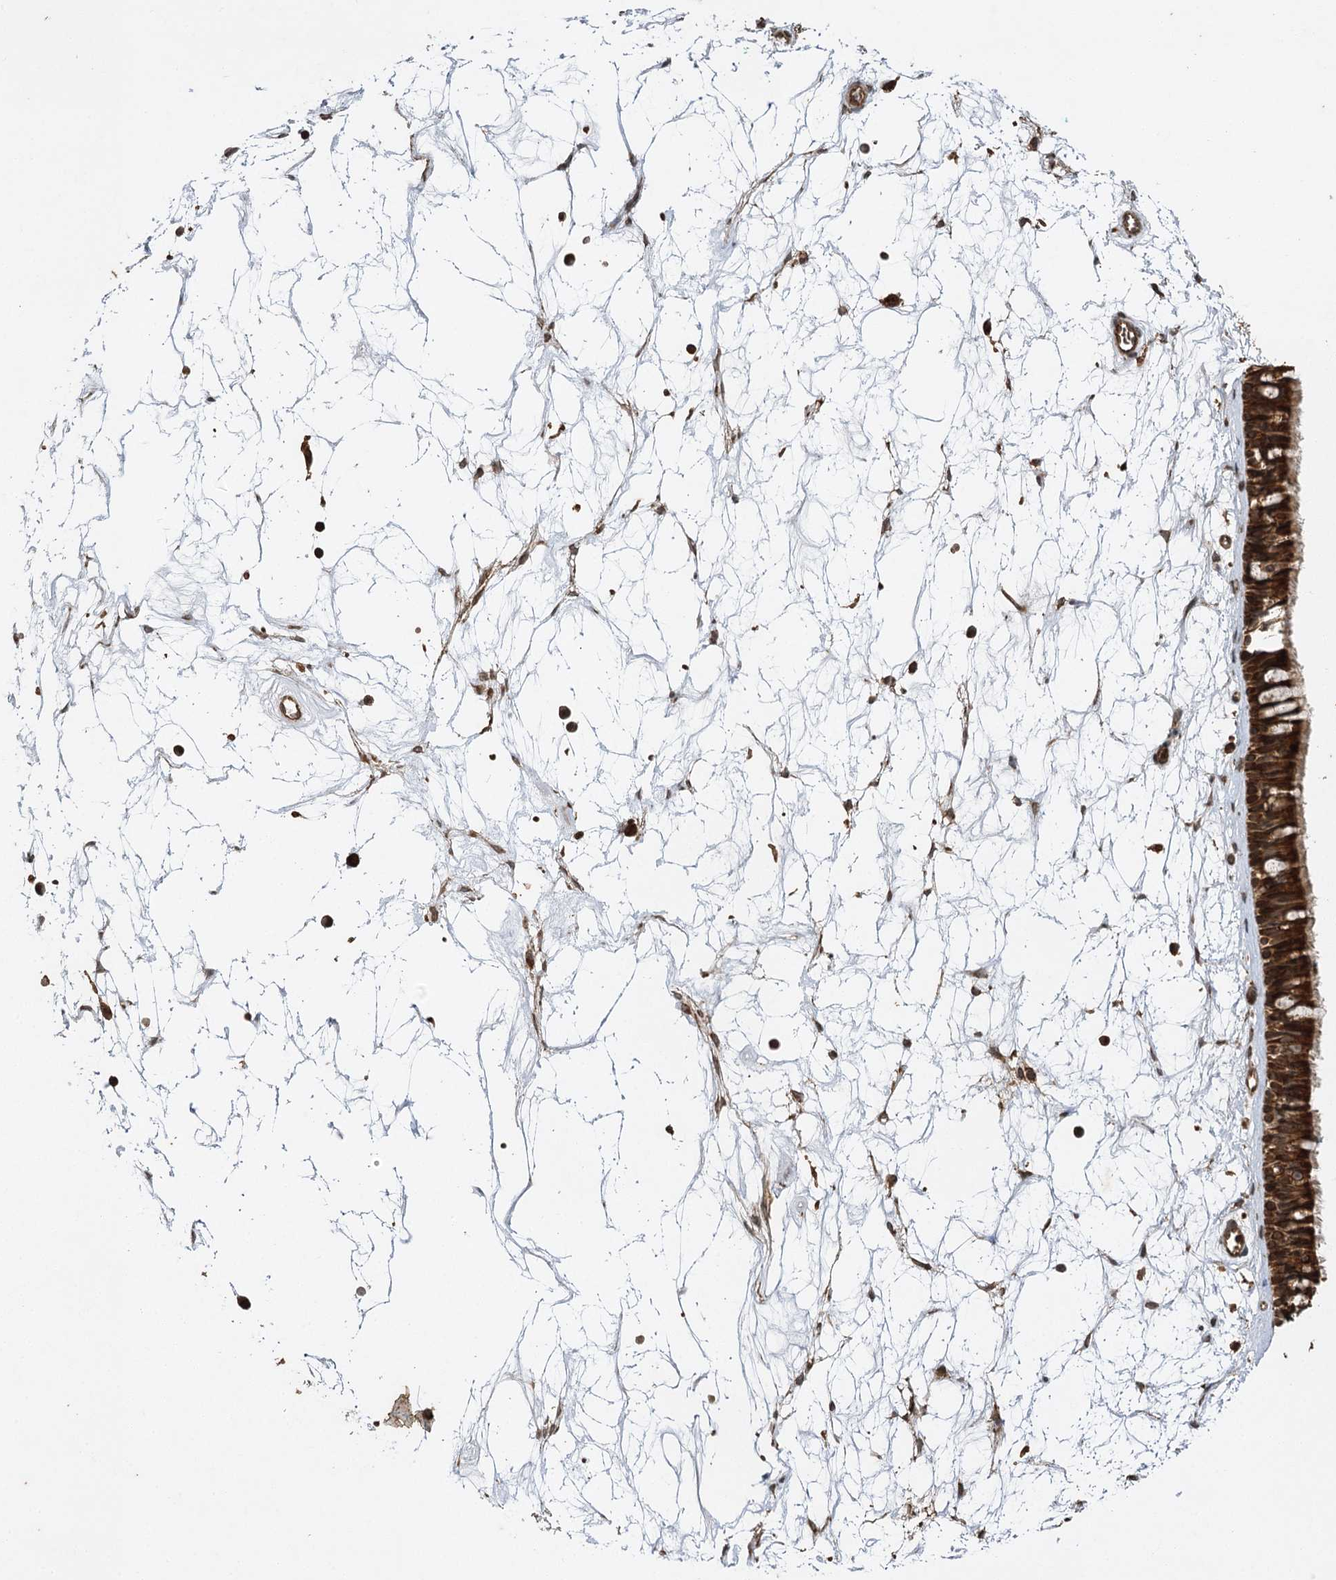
{"staining": {"intensity": "strong", "quantity": ">75%", "location": "cytoplasmic/membranous"}, "tissue": "nasopharynx", "cell_type": "Respiratory epithelial cells", "image_type": "normal", "snomed": [{"axis": "morphology", "description": "Normal tissue, NOS"}, {"axis": "topography", "description": "Nasopharynx"}], "caption": "Respiratory epithelial cells demonstrate high levels of strong cytoplasmic/membranous expression in about >75% of cells in normal human nasopharynx.", "gene": "IL11RA", "patient": {"sex": "male", "age": 64}}